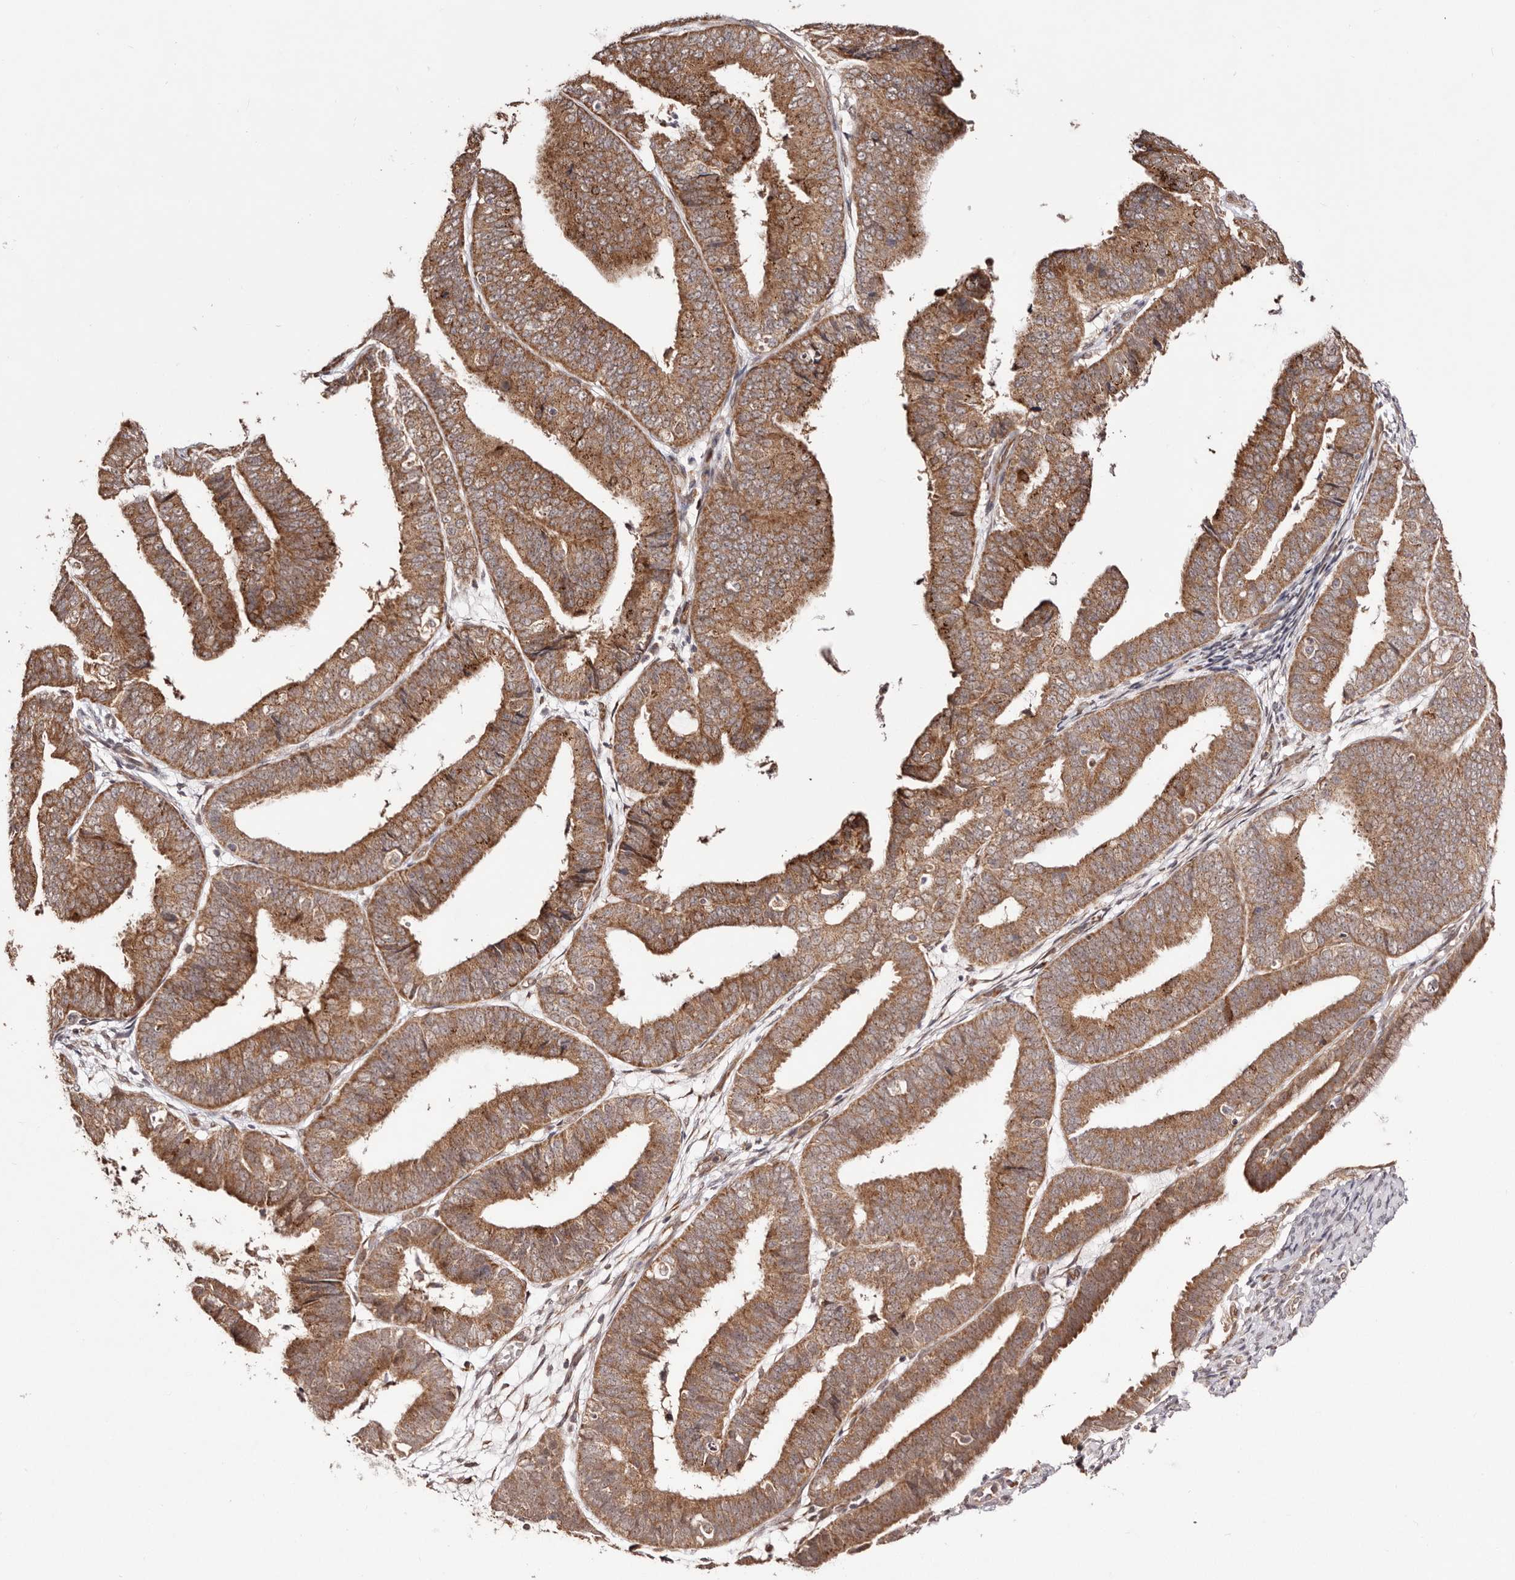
{"staining": {"intensity": "moderate", "quantity": ">75%", "location": "cytoplasmic/membranous"}, "tissue": "endometrial cancer", "cell_type": "Tumor cells", "image_type": "cancer", "snomed": [{"axis": "morphology", "description": "Adenocarcinoma, NOS"}, {"axis": "topography", "description": "Endometrium"}], "caption": "High-power microscopy captured an immunohistochemistry micrograph of endometrial adenocarcinoma, revealing moderate cytoplasmic/membranous staining in approximately >75% of tumor cells.", "gene": "EGR3", "patient": {"sex": "female", "age": 63}}